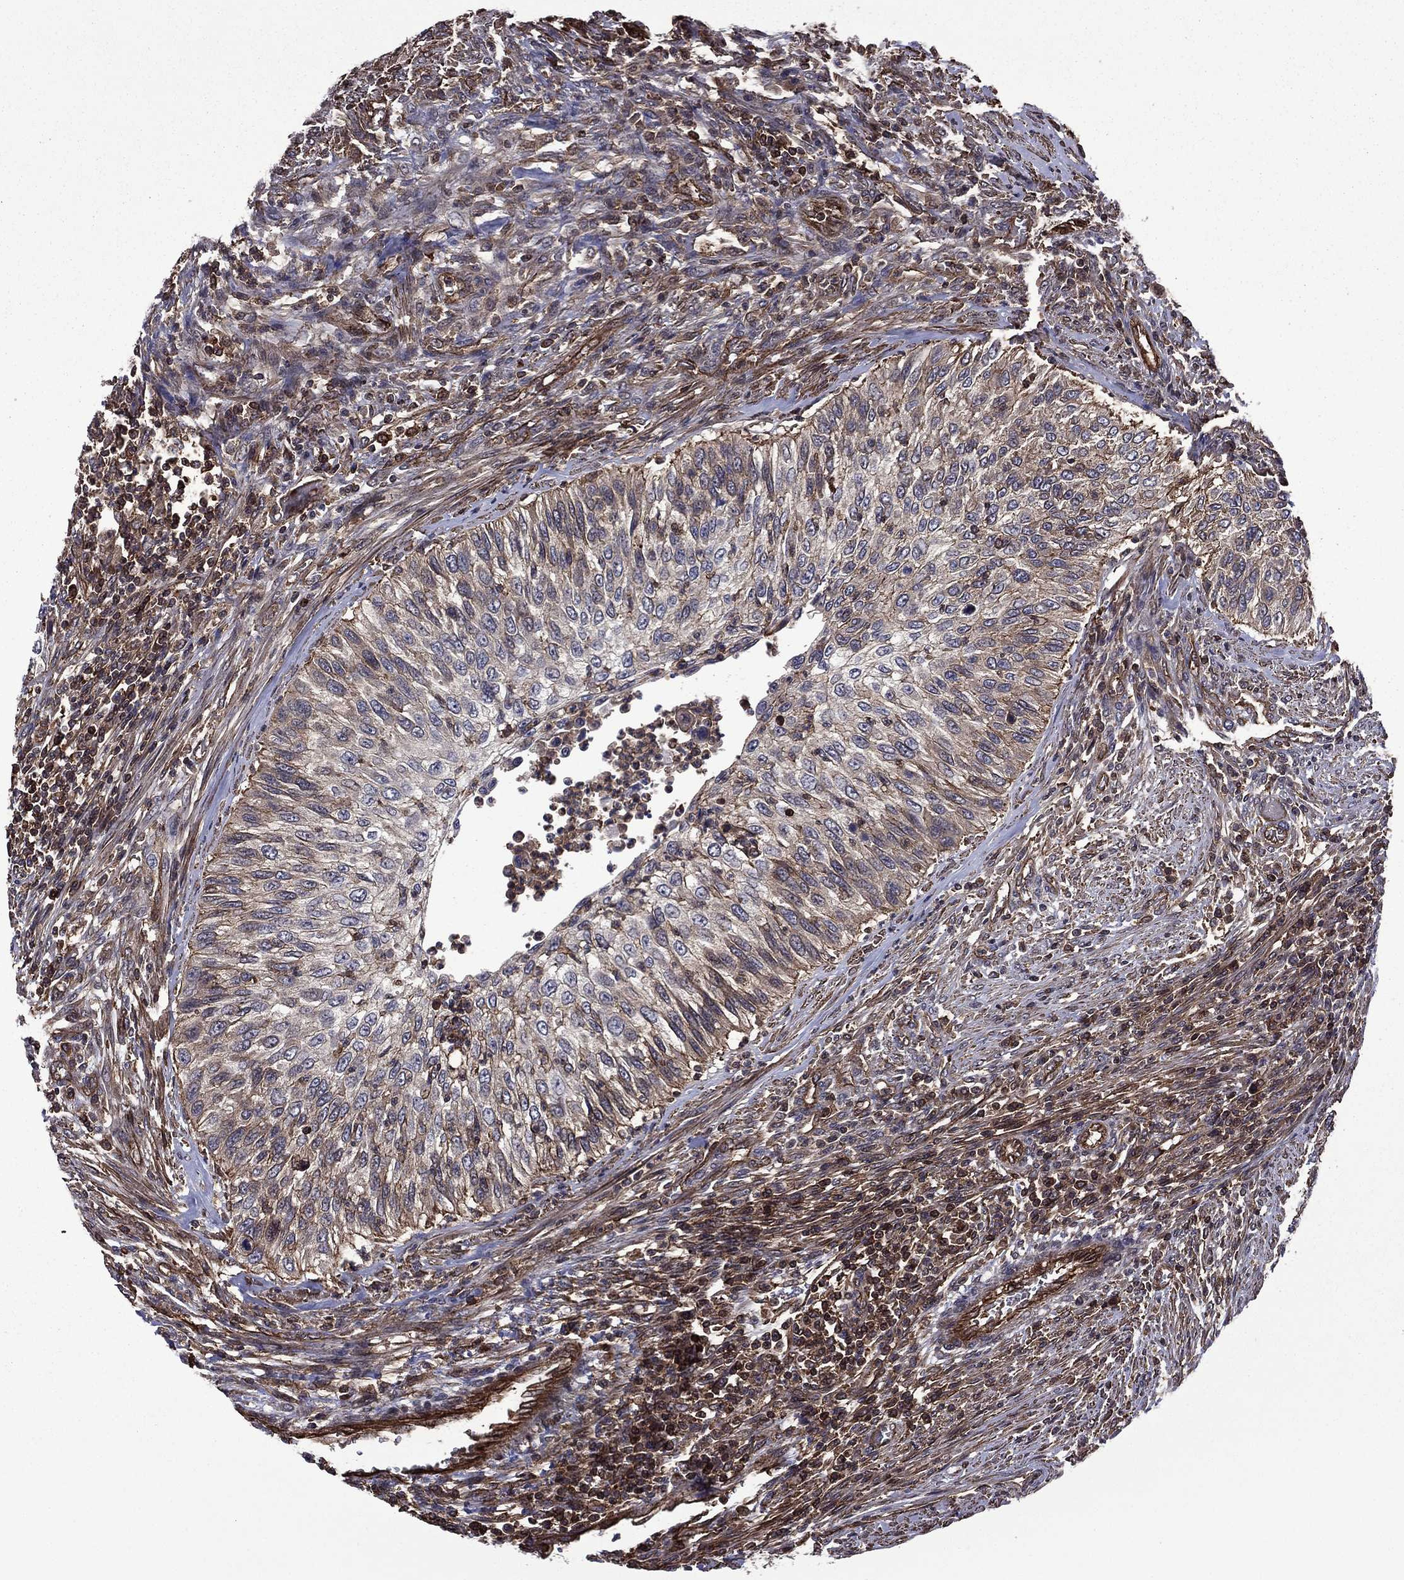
{"staining": {"intensity": "weak", "quantity": "<25%", "location": "cytoplasmic/membranous"}, "tissue": "urothelial cancer", "cell_type": "Tumor cells", "image_type": "cancer", "snomed": [{"axis": "morphology", "description": "Urothelial carcinoma, High grade"}, {"axis": "topography", "description": "Urinary bladder"}], "caption": "IHC of human high-grade urothelial carcinoma shows no positivity in tumor cells.", "gene": "PLPP3", "patient": {"sex": "female", "age": 60}}